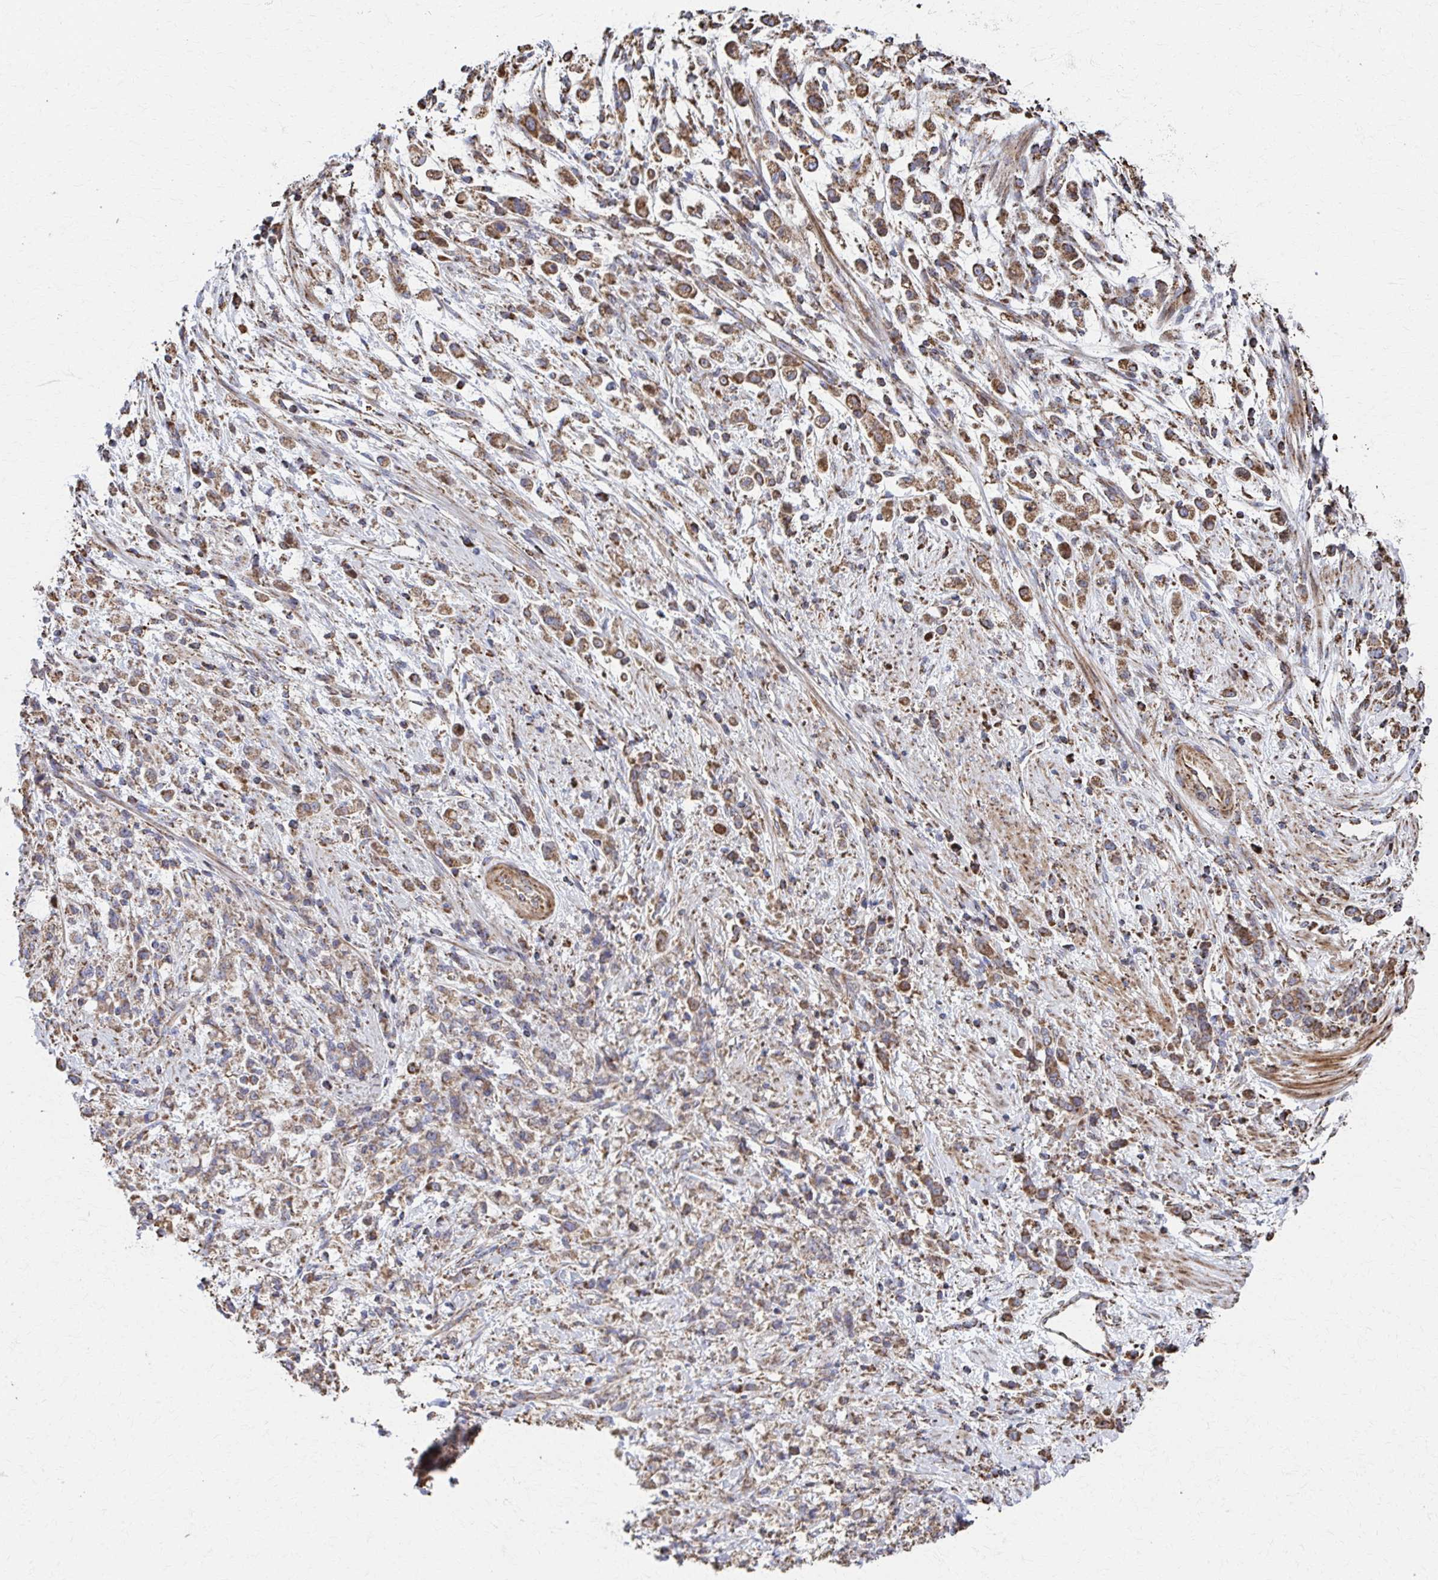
{"staining": {"intensity": "moderate", "quantity": ">75%", "location": "cytoplasmic/membranous"}, "tissue": "stomach cancer", "cell_type": "Tumor cells", "image_type": "cancer", "snomed": [{"axis": "morphology", "description": "Adenocarcinoma, NOS"}, {"axis": "topography", "description": "Stomach"}], "caption": "Tumor cells reveal medium levels of moderate cytoplasmic/membranous expression in about >75% of cells in human adenocarcinoma (stomach).", "gene": "SAT1", "patient": {"sex": "female", "age": 60}}